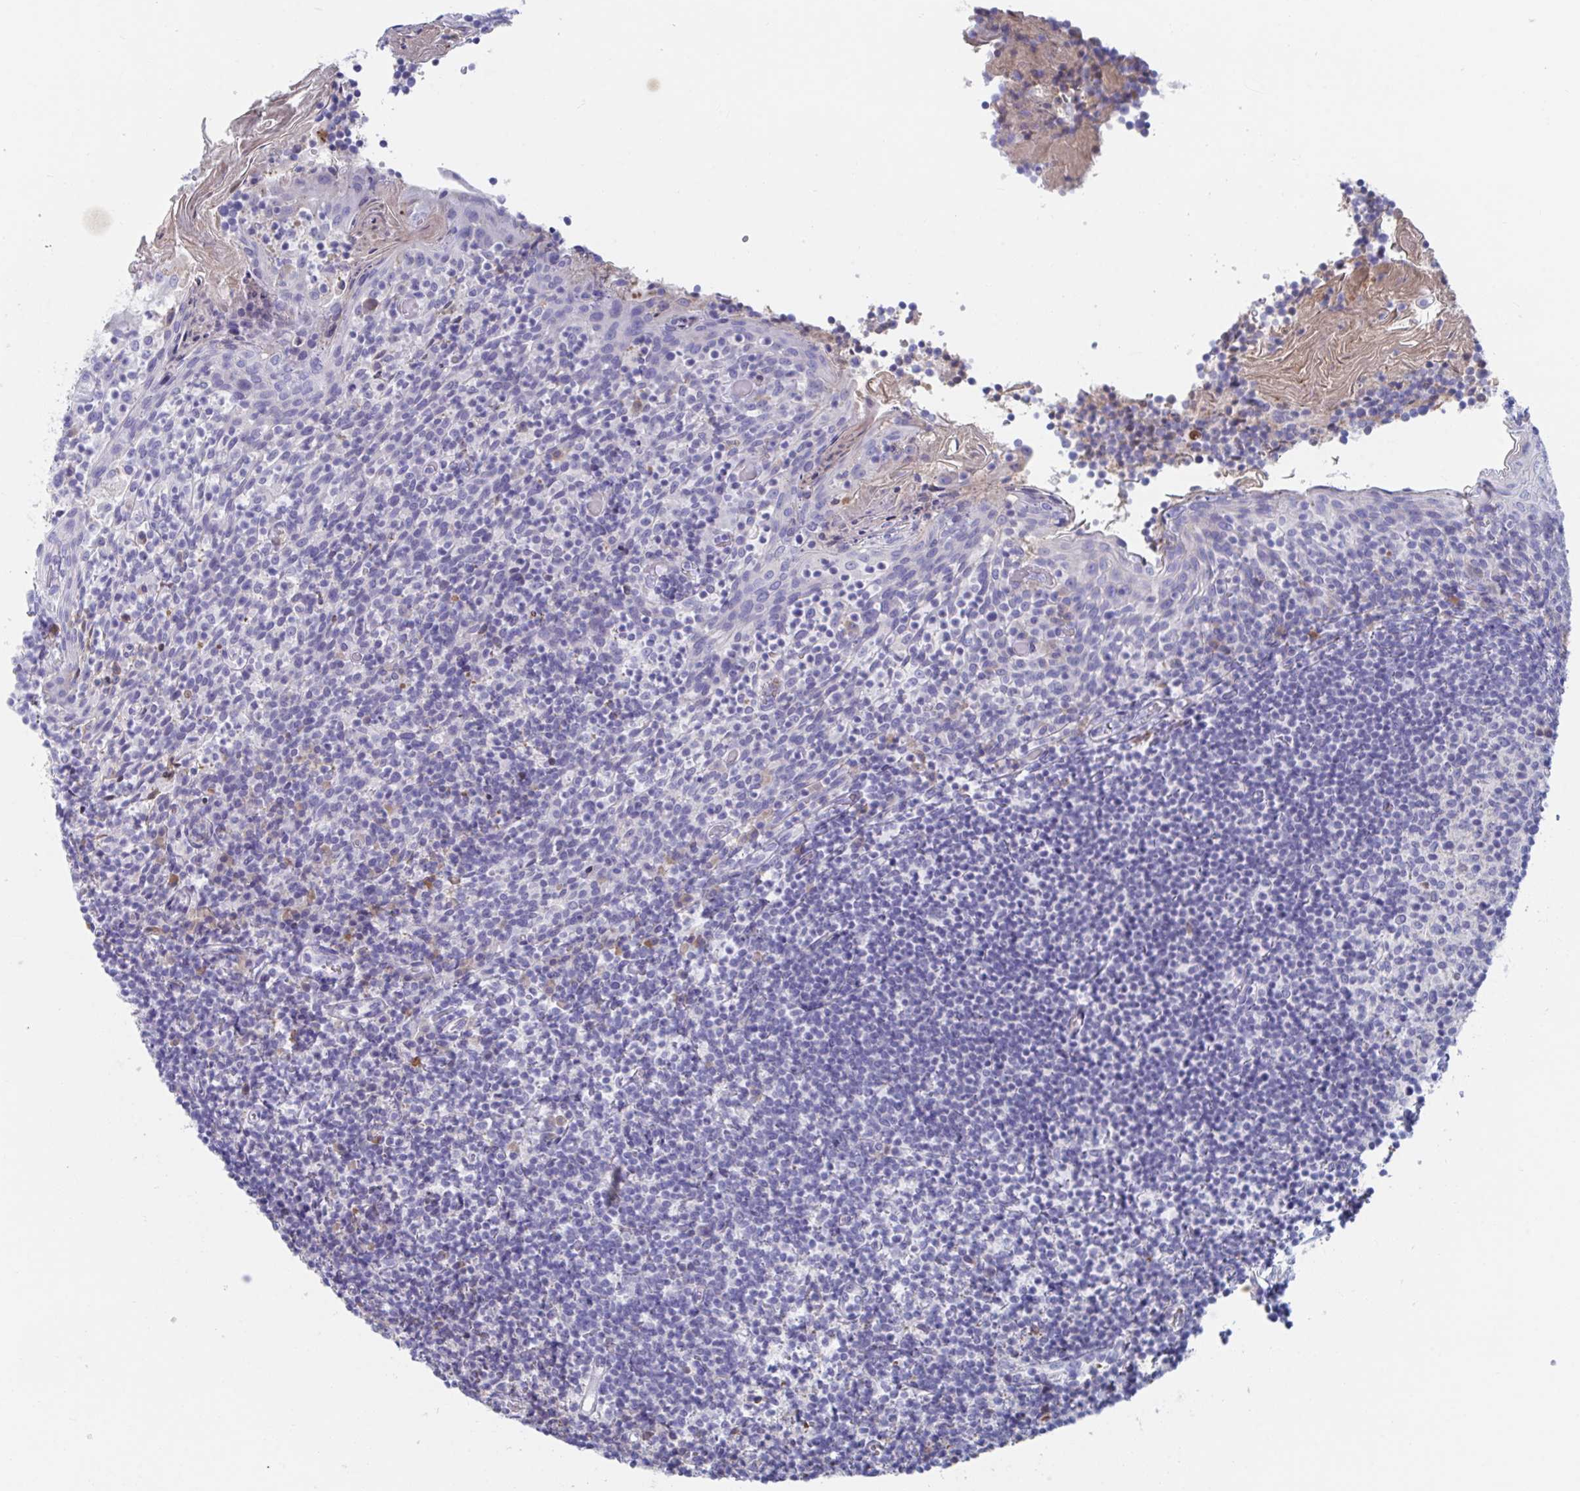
{"staining": {"intensity": "negative", "quantity": "none", "location": "none"}, "tissue": "tonsil", "cell_type": "Germinal center cells", "image_type": "normal", "snomed": [{"axis": "morphology", "description": "Normal tissue, NOS"}, {"axis": "topography", "description": "Tonsil"}], "caption": "High magnification brightfield microscopy of unremarkable tonsil stained with DAB (brown) and counterstained with hematoxylin (blue): germinal center cells show no significant positivity. (Brightfield microscopy of DAB IHC at high magnification).", "gene": "TNFAIP6", "patient": {"sex": "female", "age": 10}}